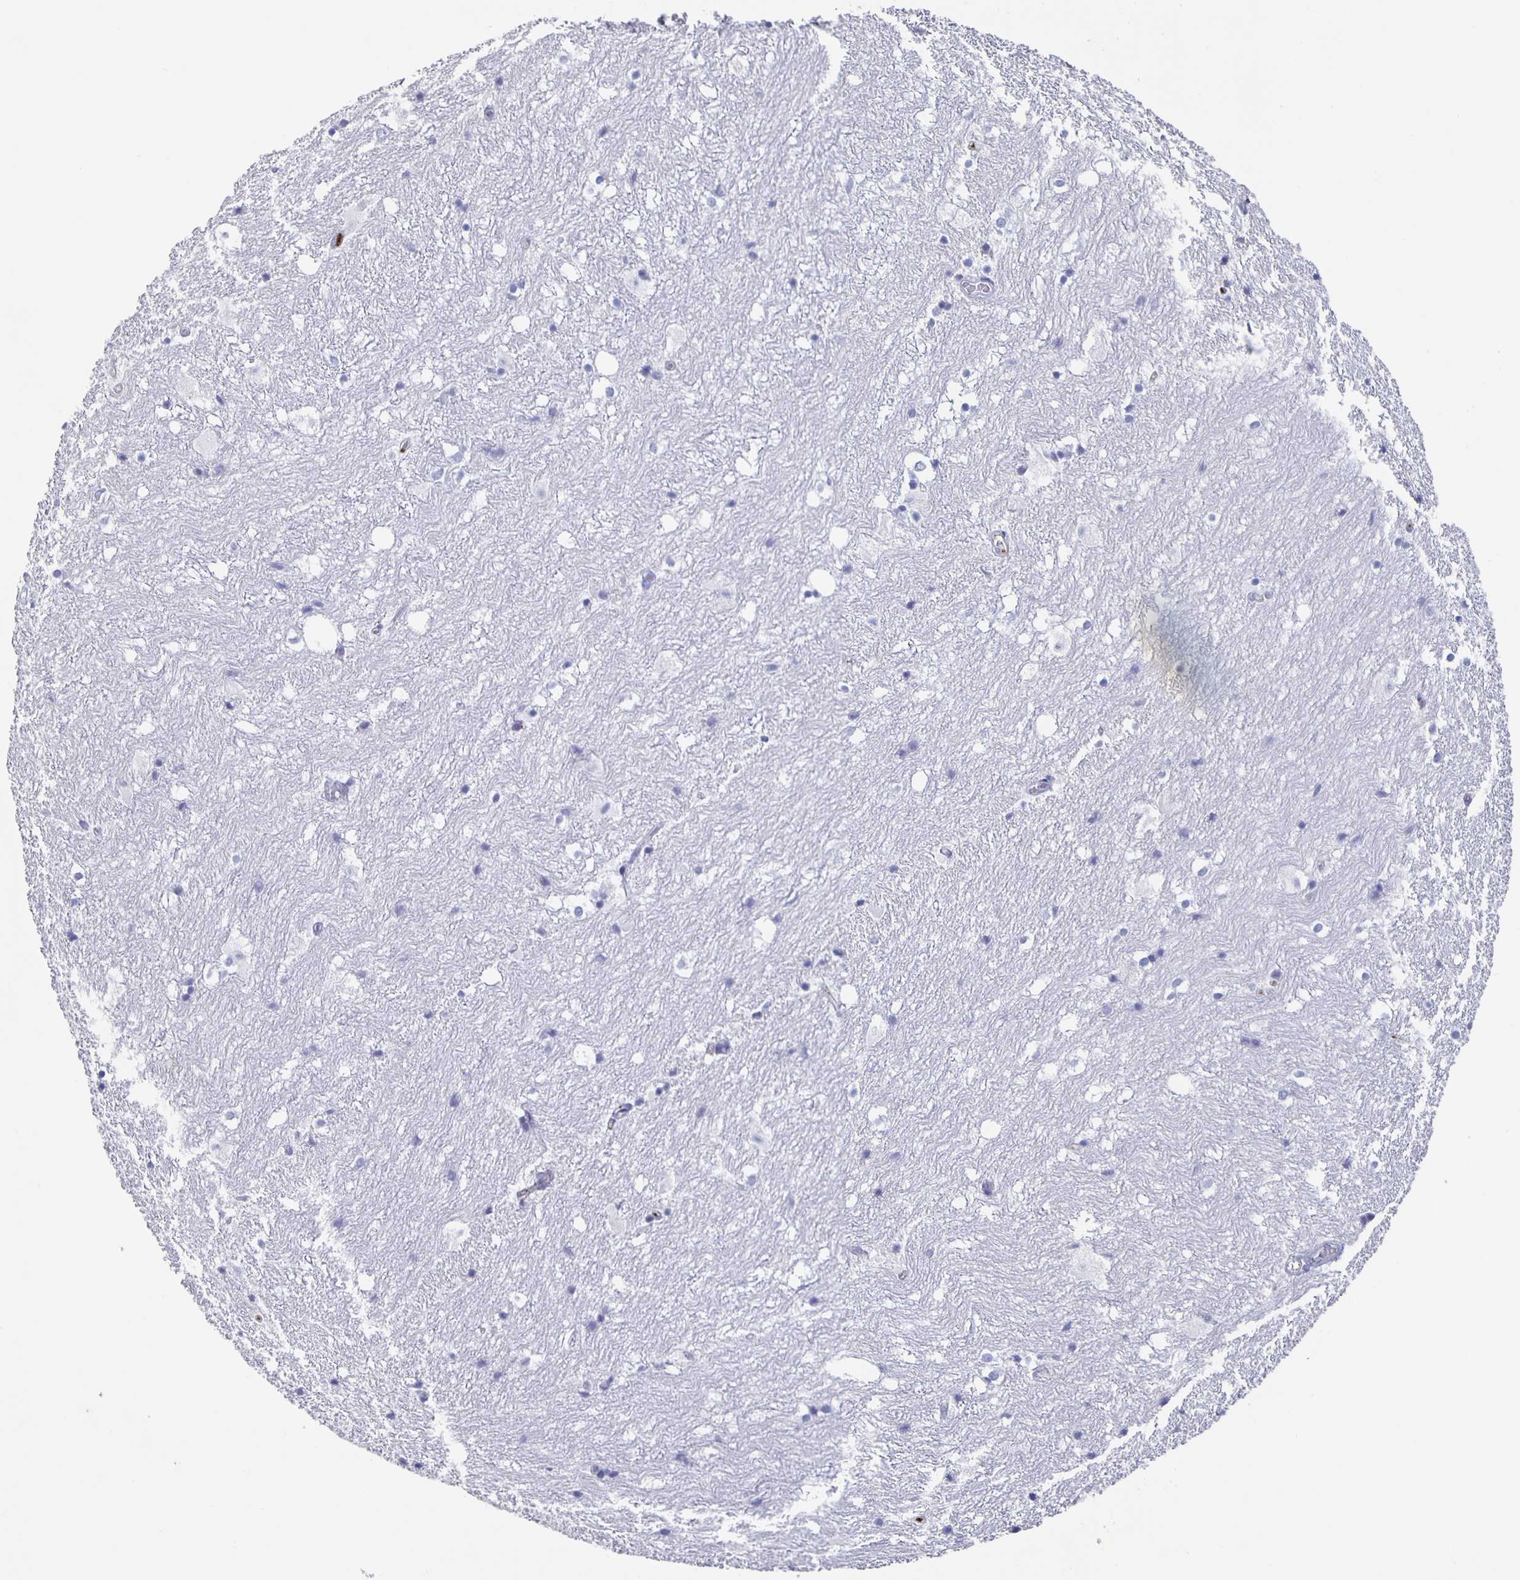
{"staining": {"intensity": "negative", "quantity": "none", "location": "none"}, "tissue": "hippocampus", "cell_type": "Glial cells", "image_type": "normal", "snomed": [{"axis": "morphology", "description": "Normal tissue, NOS"}, {"axis": "topography", "description": "Hippocampus"}], "caption": "Histopathology image shows no protein positivity in glial cells of benign hippocampus. (Brightfield microscopy of DAB immunohistochemistry (IHC) at high magnification).", "gene": "FGA", "patient": {"sex": "female", "age": 52}}